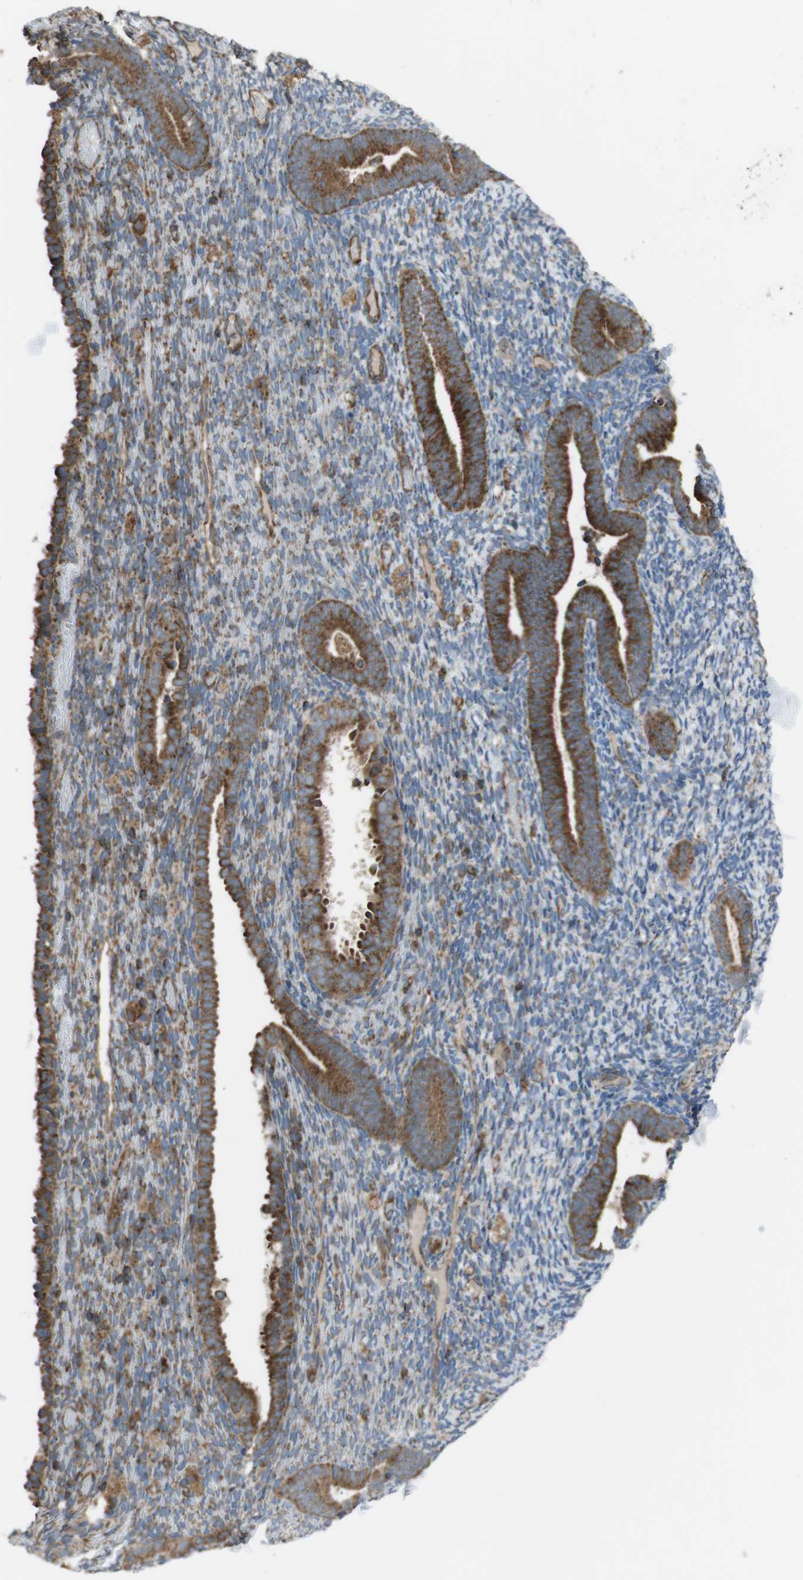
{"staining": {"intensity": "moderate", "quantity": "<25%", "location": "cytoplasmic/membranous"}, "tissue": "endometrium", "cell_type": "Cells in endometrial stroma", "image_type": "normal", "snomed": [{"axis": "morphology", "description": "Normal tissue, NOS"}, {"axis": "topography", "description": "Endometrium"}], "caption": "Immunohistochemistry image of unremarkable human endometrium stained for a protein (brown), which exhibits low levels of moderate cytoplasmic/membranous positivity in about <25% of cells in endometrial stroma.", "gene": "GIMAP8", "patient": {"sex": "female", "age": 51}}